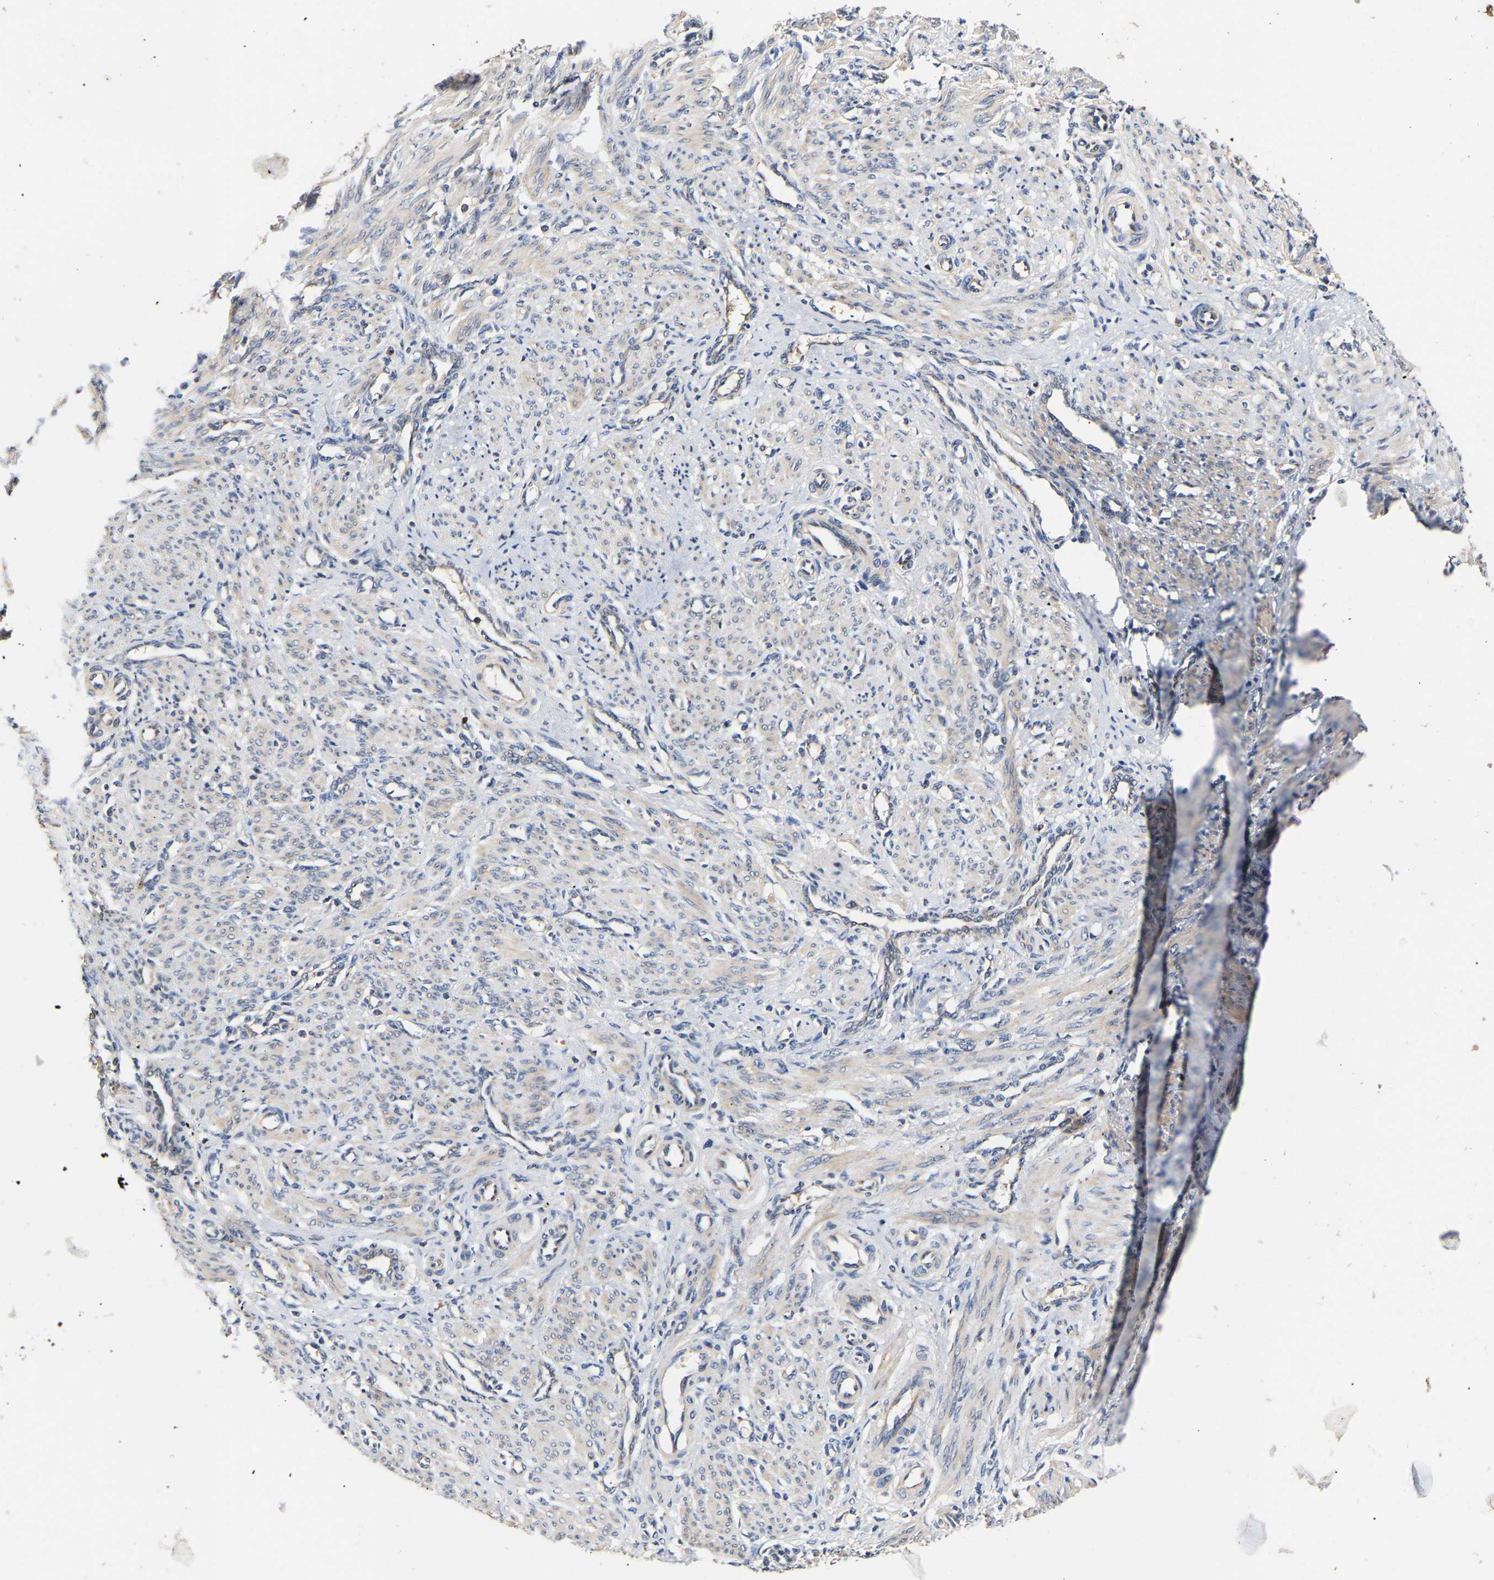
{"staining": {"intensity": "weak", "quantity": "25%-75%", "location": "cytoplasmic/membranous"}, "tissue": "smooth muscle", "cell_type": "Smooth muscle cells", "image_type": "normal", "snomed": [{"axis": "morphology", "description": "Normal tissue, NOS"}, {"axis": "topography", "description": "Endometrium"}], "caption": "This image exhibits IHC staining of benign human smooth muscle, with low weak cytoplasmic/membranous positivity in approximately 25%-75% of smooth muscle cells.", "gene": "LRBA", "patient": {"sex": "female", "age": 33}}